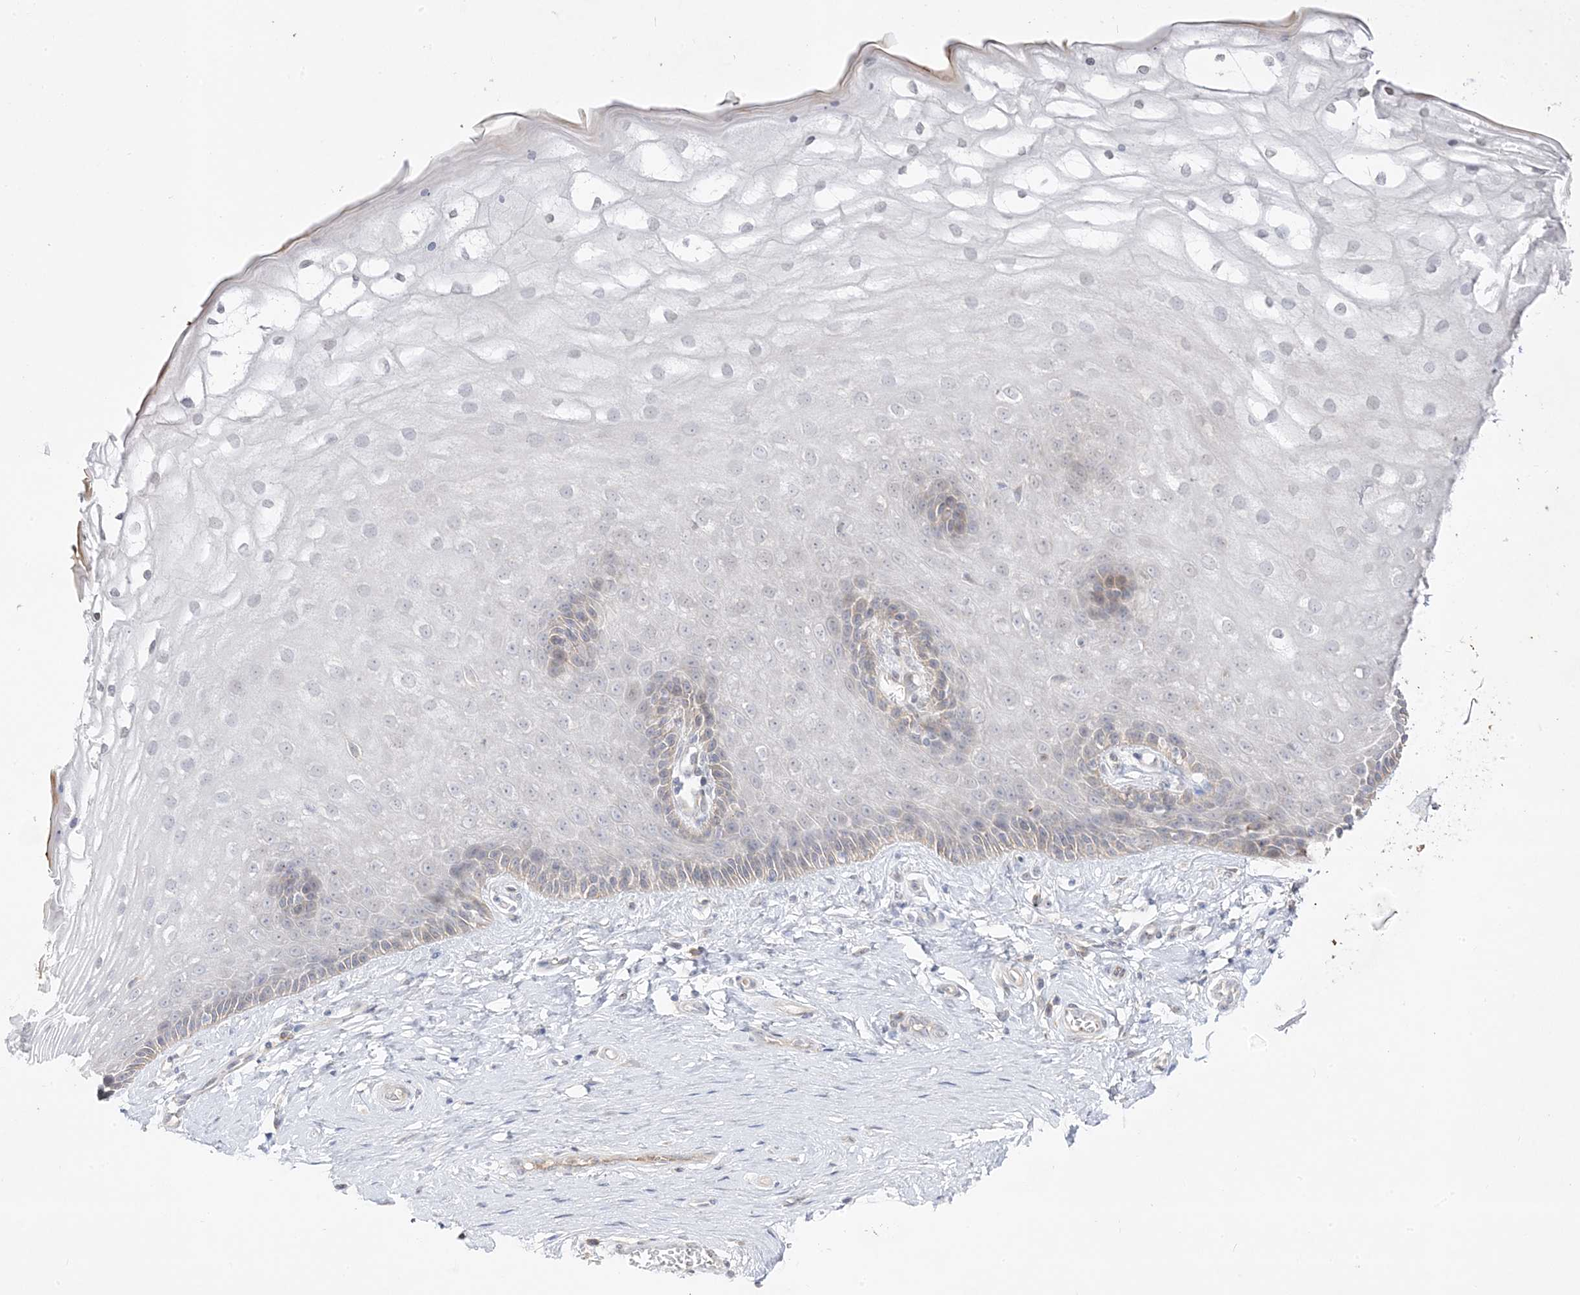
{"staining": {"intensity": "negative", "quantity": "none", "location": "none"}, "tissue": "vagina", "cell_type": "Squamous epithelial cells", "image_type": "normal", "snomed": [{"axis": "morphology", "description": "Normal tissue, NOS"}, {"axis": "topography", "description": "Vagina"}], "caption": "IHC image of unremarkable human vagina stained for a protein (brown), which shows no positivity in squamous epithelial cells. Nuclei are stained in blue.", "gene": "TRANK1", "patient": {"sex": "female", "age": 46}}